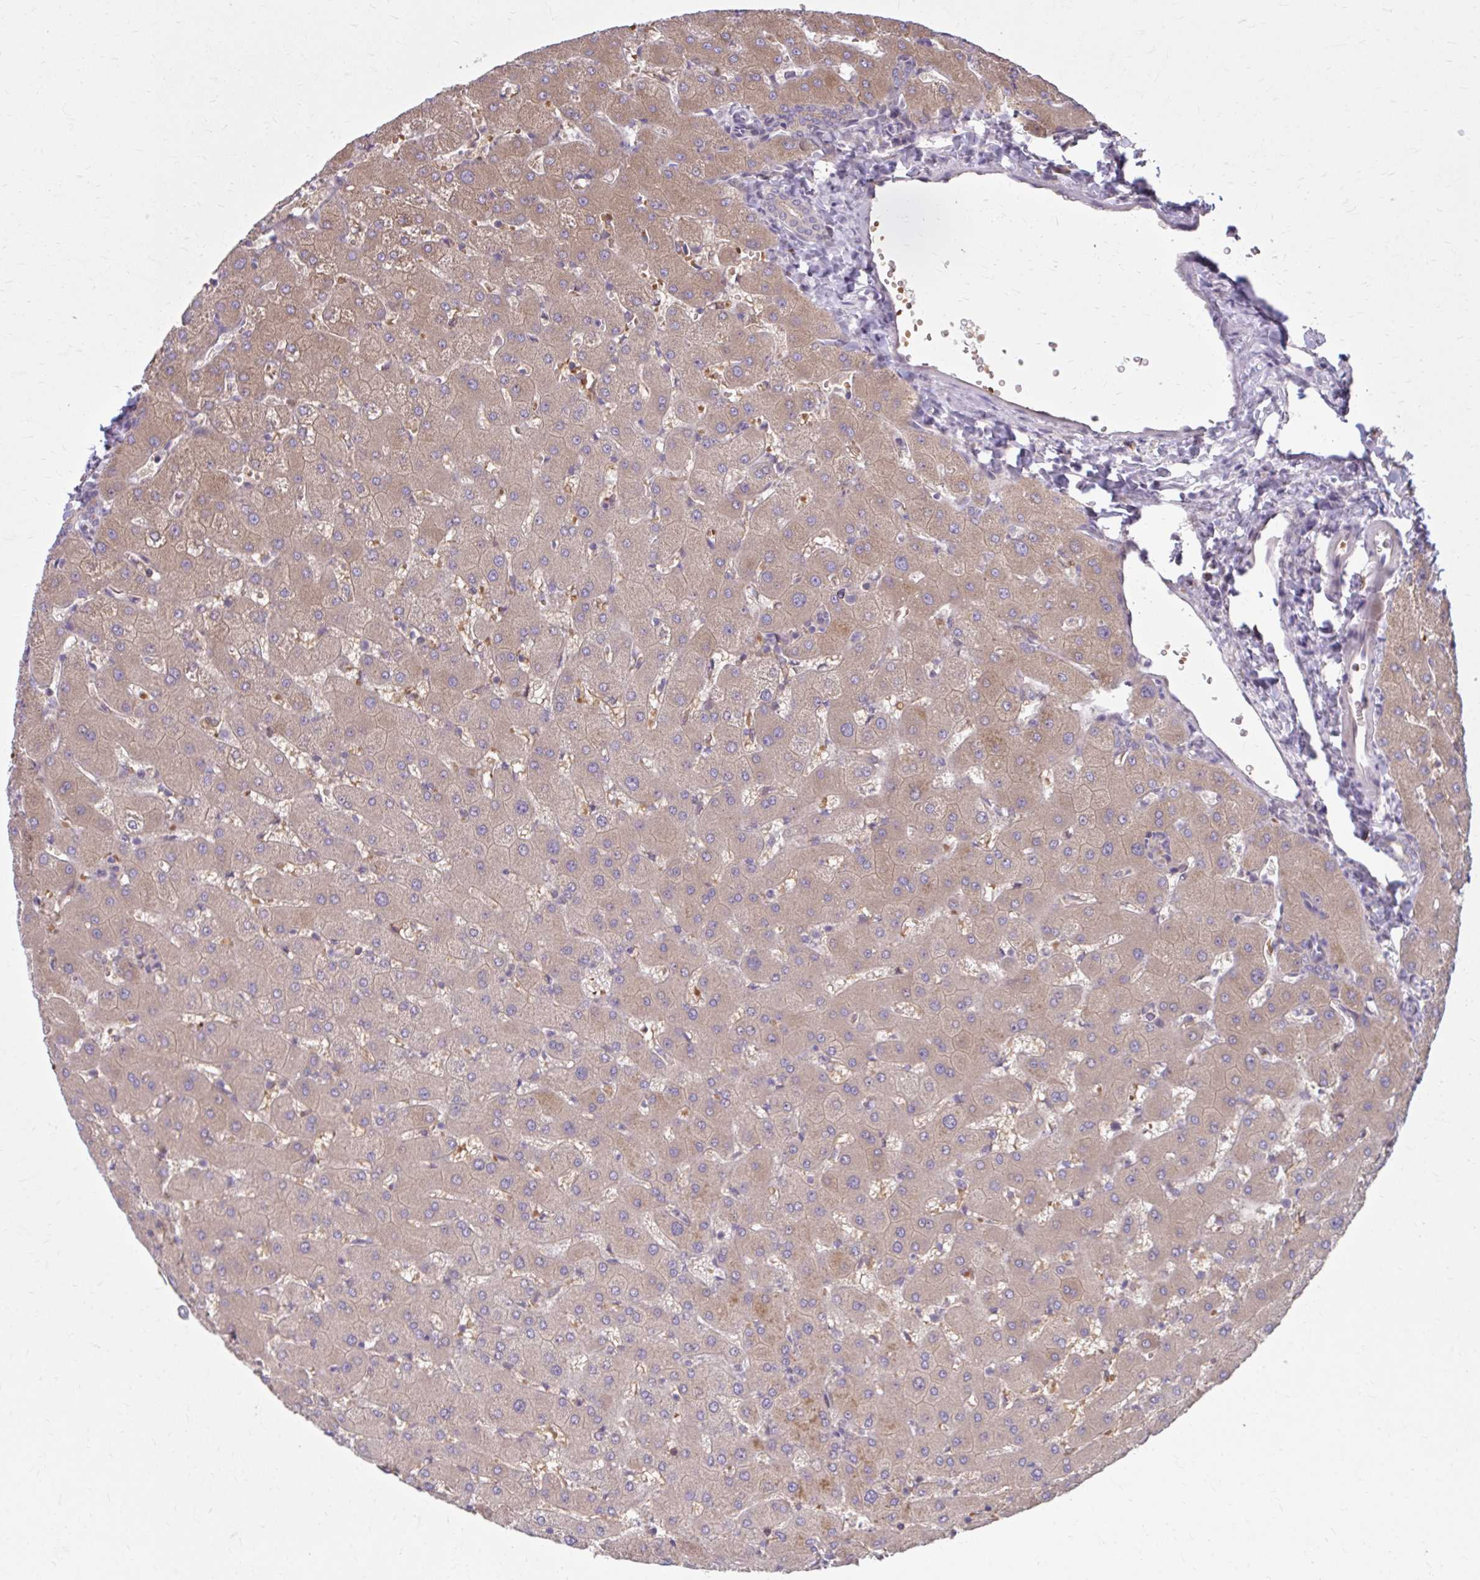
{"staining": {"intensity": "weak", "quantity": "25%-75%", "location": "cytoplasmic/membranous"}, "tissue": "liver", "cell_type": "Cholangiocytes", "image_type": "normal", "snomed": [{"axis": "morphology", "description": "Normal tissue, NOS"}, {"axis": "topography", "description": "Liver"}], "caption": "Brown immunohistochemical staining in normal liver reveals weak cytoplasmic/membranous positivity in approximately 25%-75% of cholangiocytes.", "gene": "SNF8", "patient": {"sex": "female", "age": 63}}